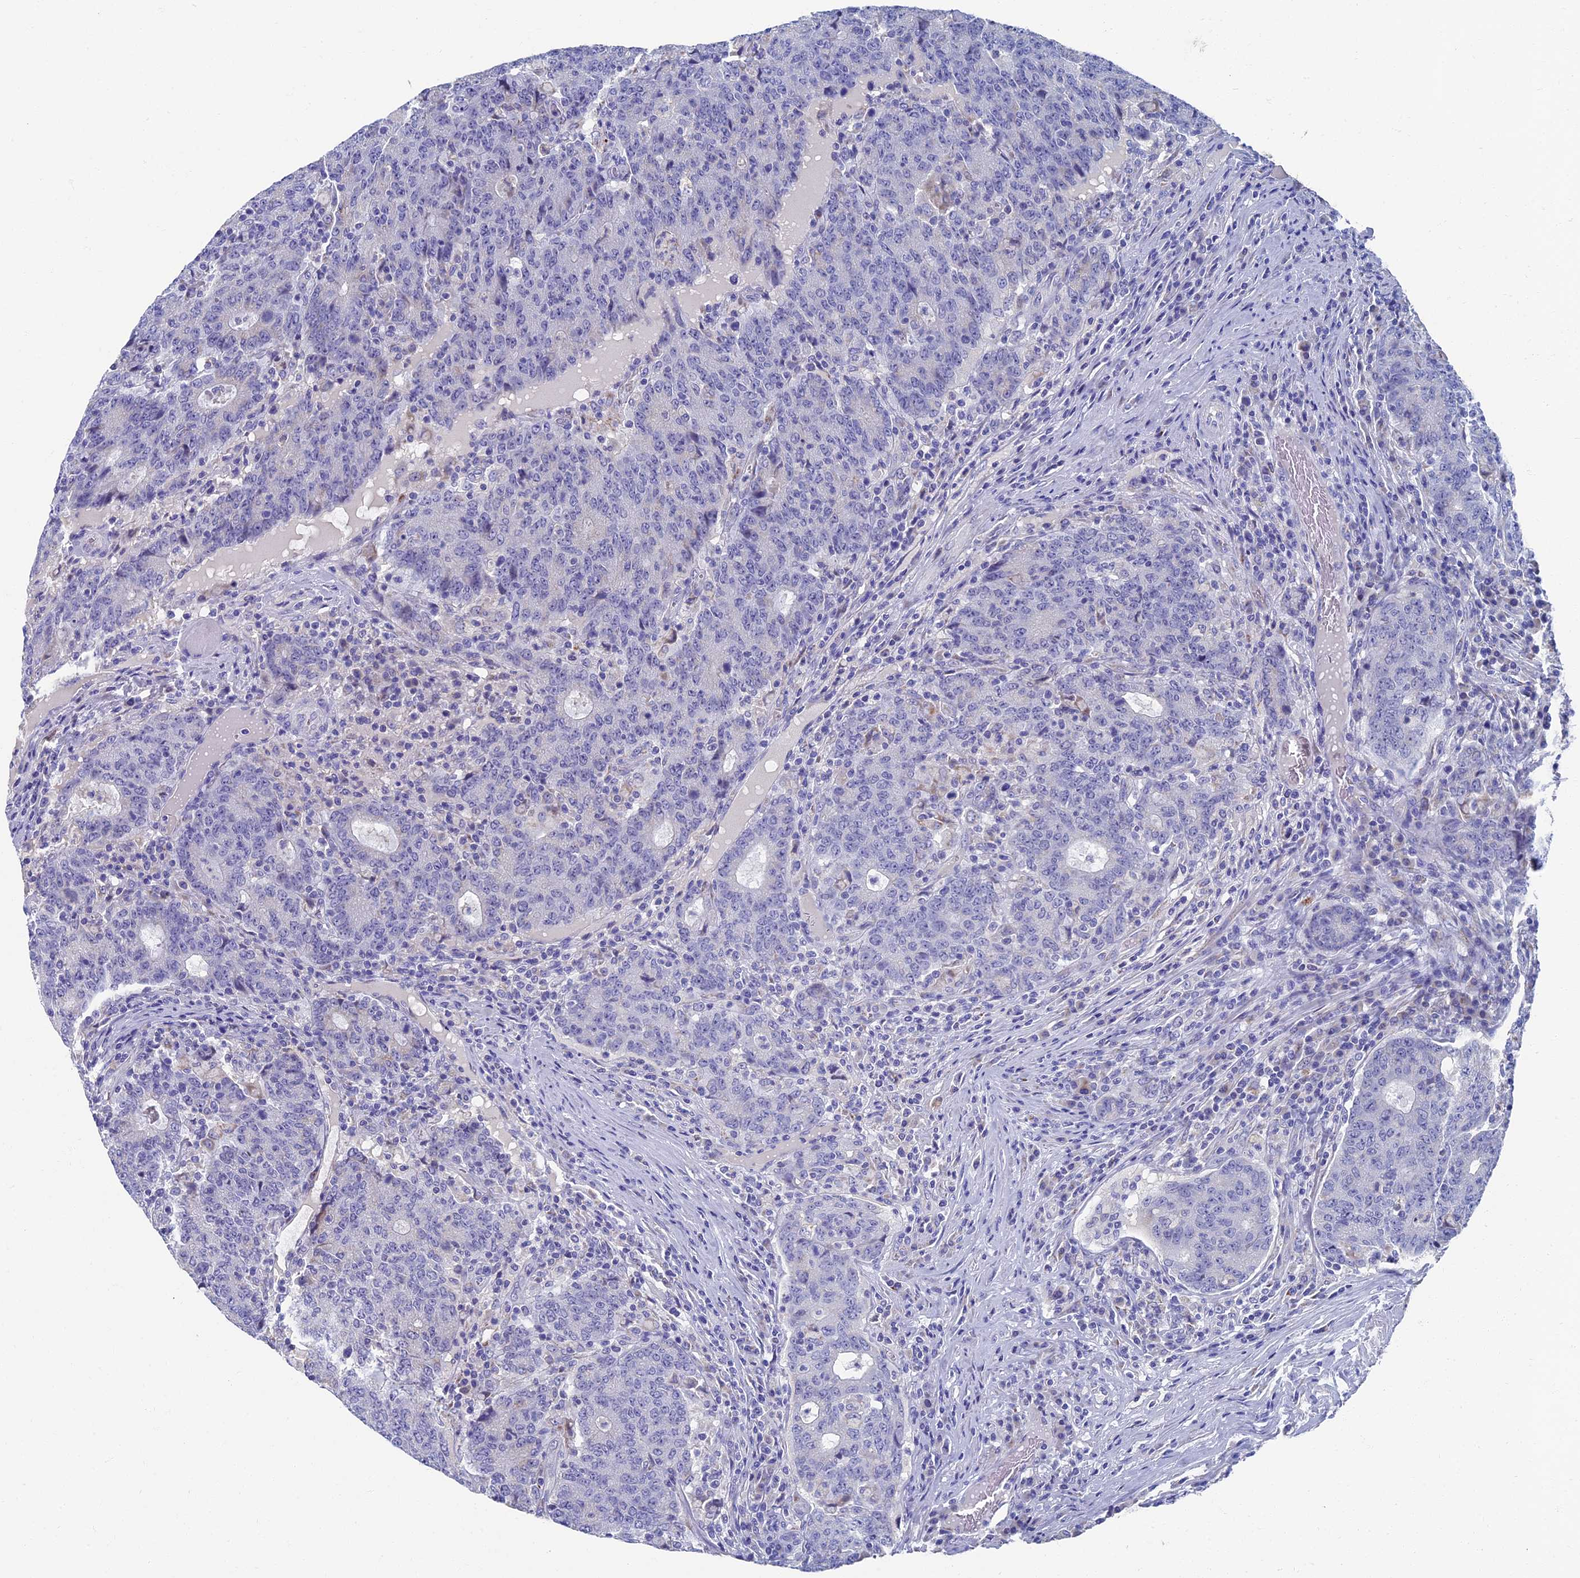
{"staining": {"intensity": "weak", "quantity": "<25%", "location": "cytoplasmic/membranous"}, "tissue": "colorectal cancer", "cell_type": "Tumor cells", "image_type": "cancer", "snomed": [{"axis": "morphology", "description": "Adenocarcinoma, NOS"}, {"axis": "topography", "description": "Colon"}], "caption": "Colorectal adenocarcinoma was stained to show a protein in brown. There is no significant expression in tumor cells.", "gene": "OAT", "patient": {"sex": "female", "age": 75}}